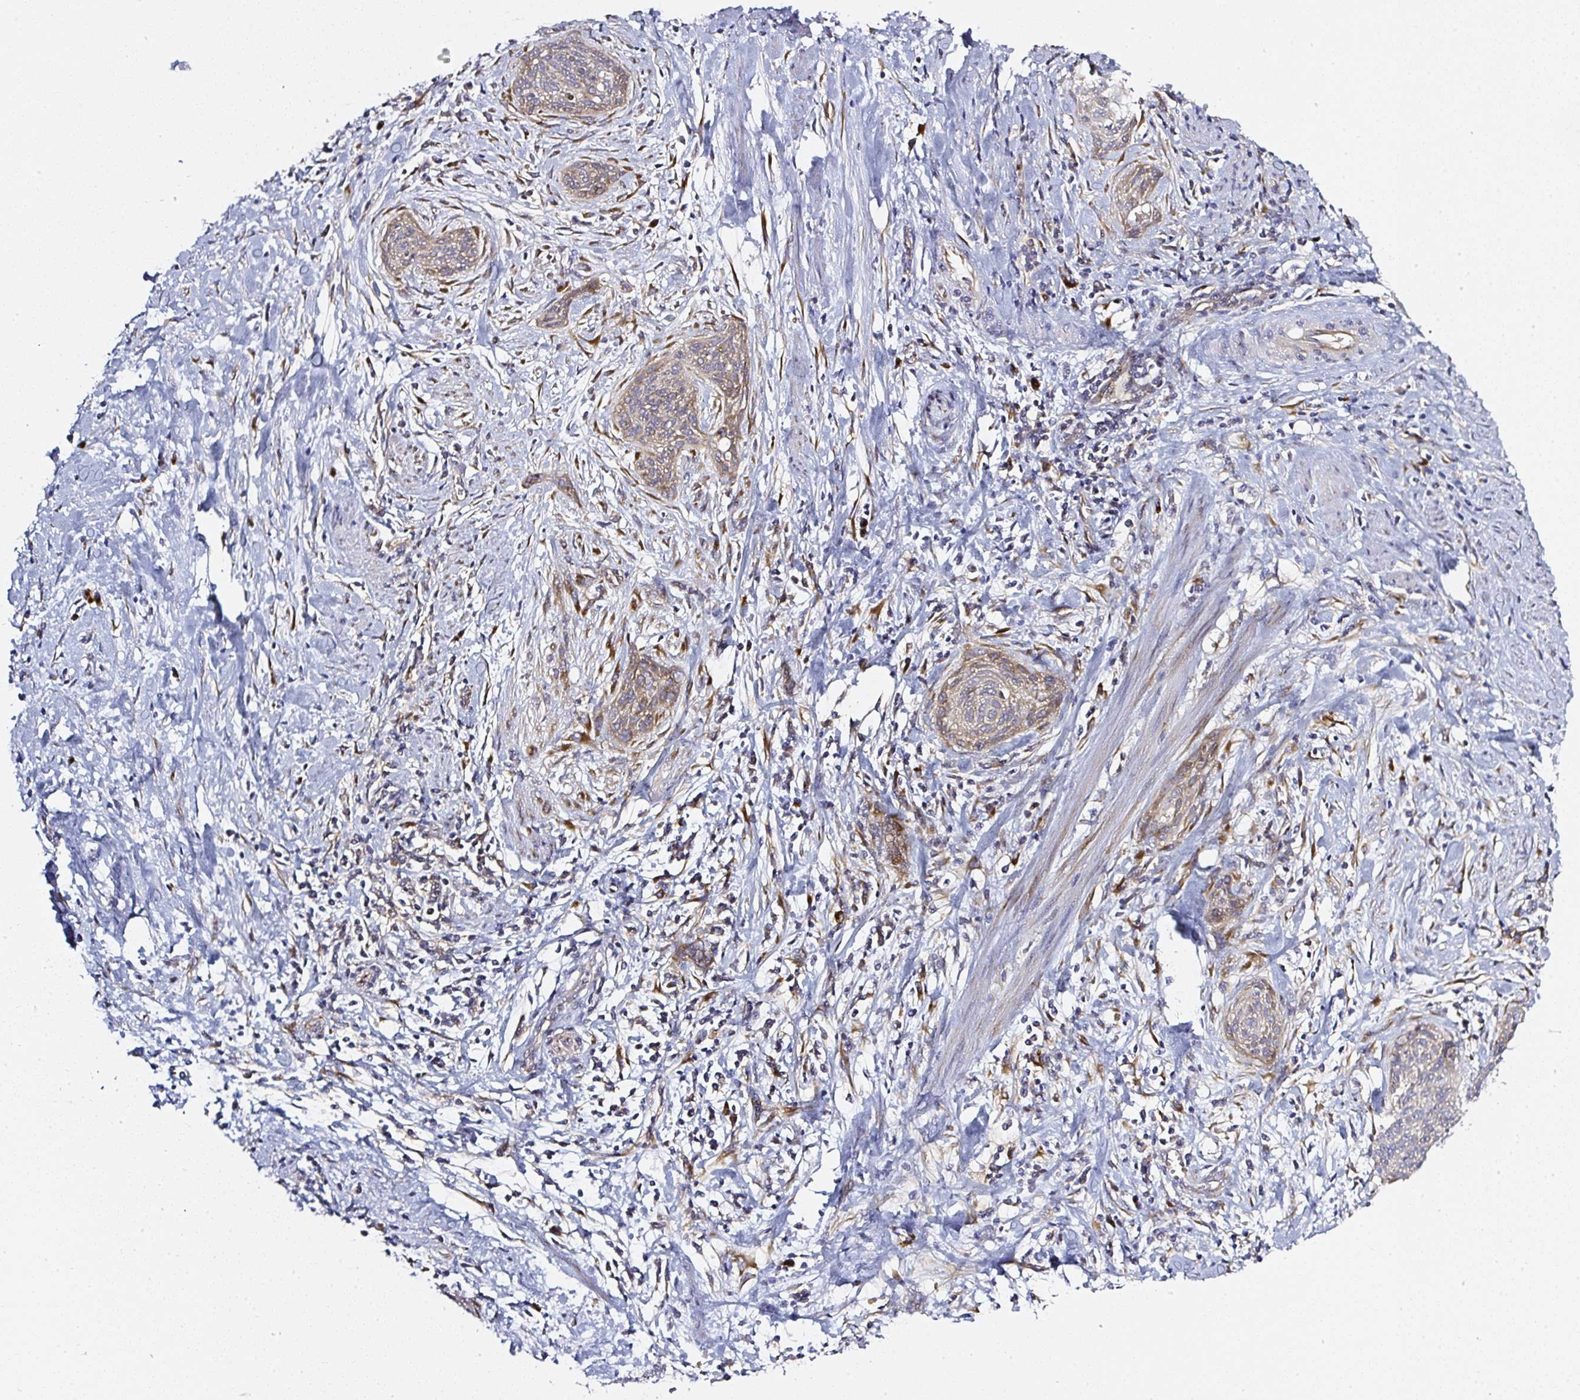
{"staining": {"intensity": "weak", "quantity": "25%-75%", "location": "cytoplasmic/membranous"}, "tissue": "cervical cancer", "cell_type": "Tumor cells", "image_type": "cancer", "snomed": [{"axis": "morphology", "description": "Squamous cell carcinoma, NOS"}, {"axis": "topography", "description": "Cervix"}], "caption": "A high-resolution micrograph shows immunohistochemistry (IHC) staining of cervical cancer, which shows weak cytoplasmic/membranous positivity in about 25%-75% of tumor cells.", "gene": "MLX", "patient": {"sex": "female", "age": 55}}